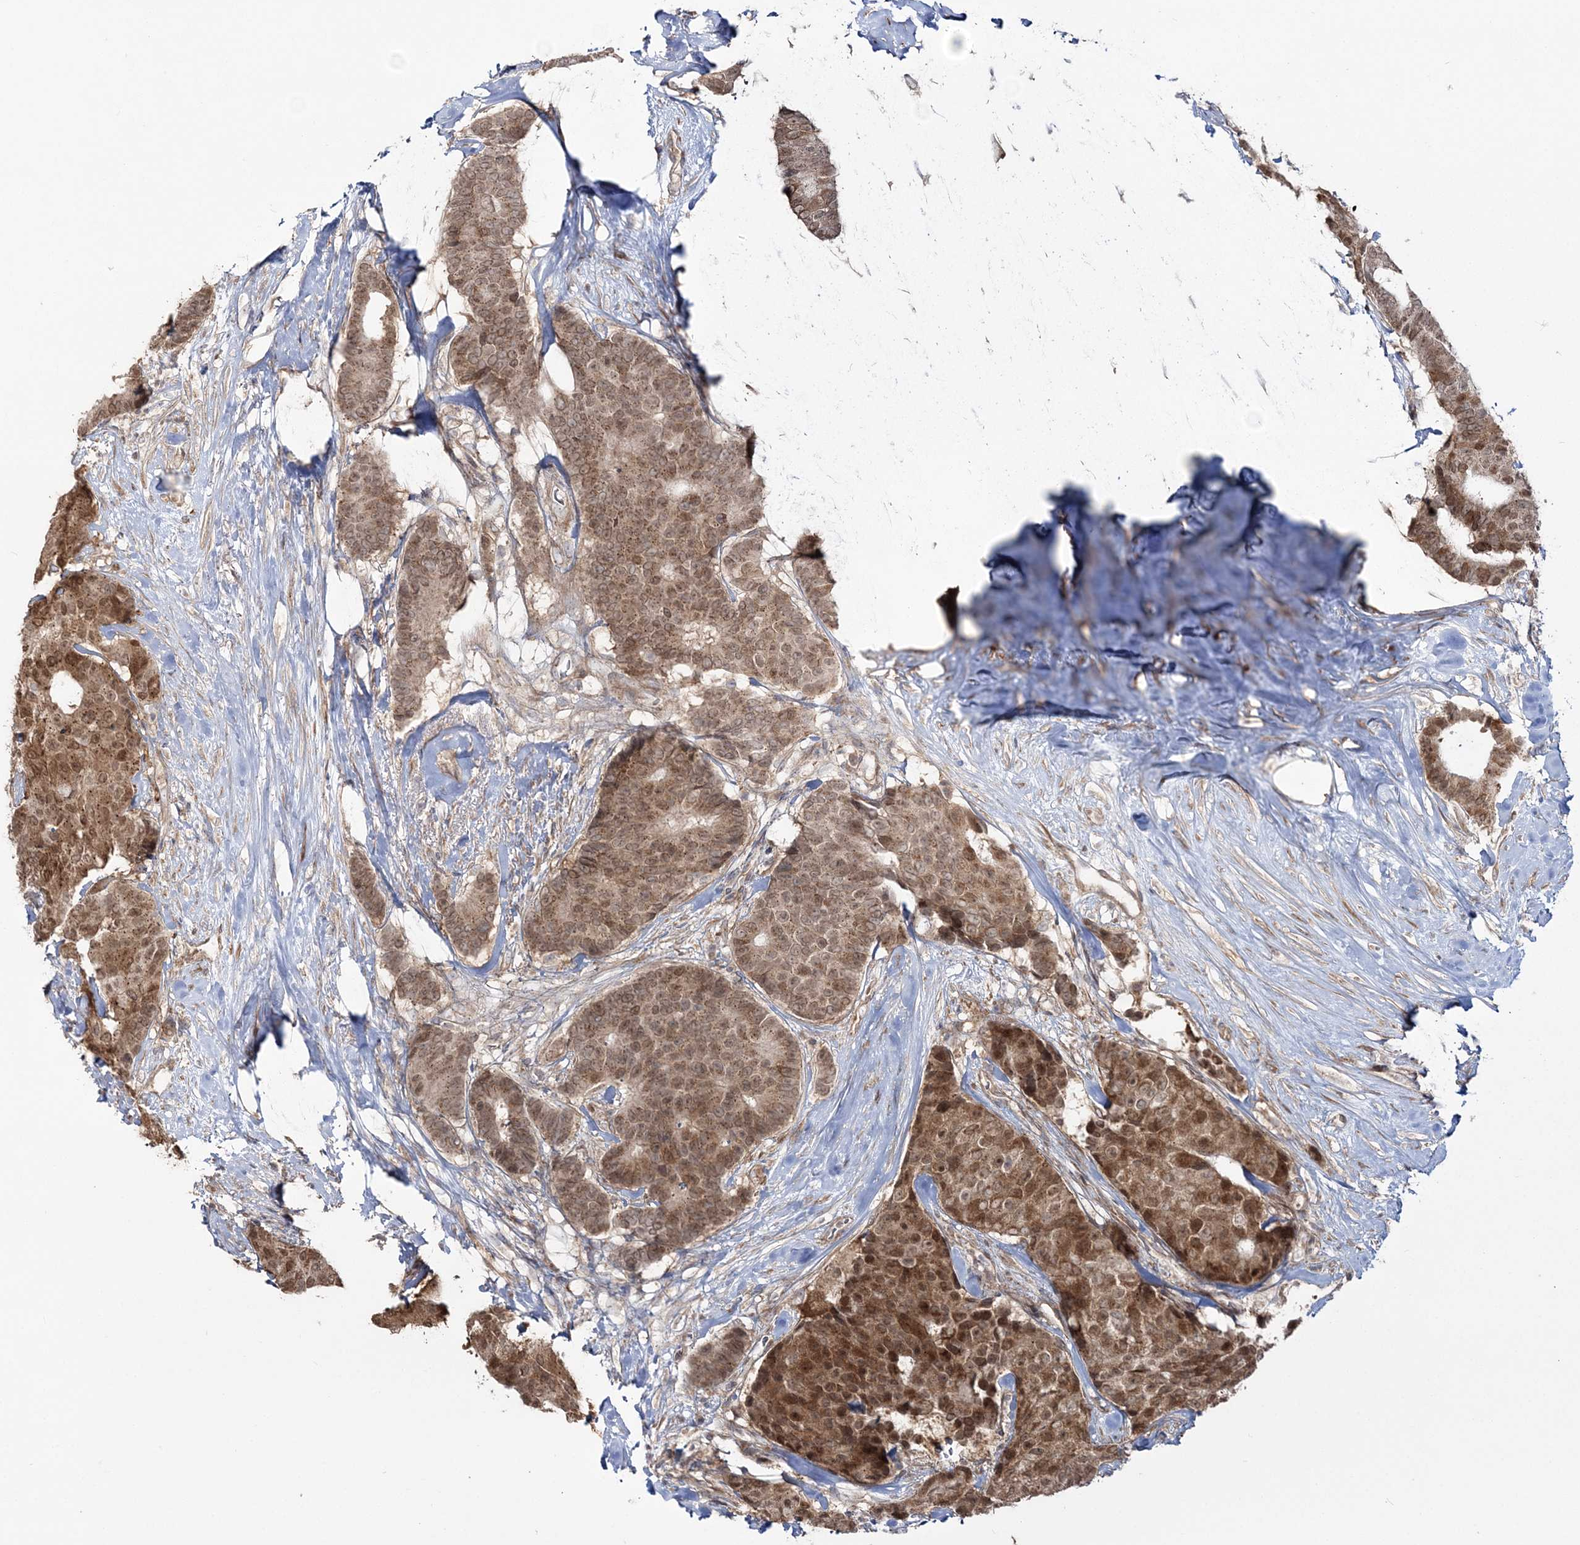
{"staining": {"intensity": "moderate", "quantity": ">75%", "location": "cytoplasmic/membranous,nuclear"}, "tissue": "breast cancer", "cell_type": "Tumor cells", "image_type": "cancer", "snomed": [{"axis": "morphology", "description": "Duct carcinoma"}, {"axis": "topography", "description": "Breast"}], "caption": "This photomicrograph shows breast infiltrating ductal carcinoma stained with immunohistochemistry (IHC) to label a protein in brown. The cytoplasmic/membranous and nuclear of tumor cells show moderate positivity for the protein. Nuclei are counter-stained blue.", "gene": "MOCS2", "patient": {"sex": "female", "age": 75}}